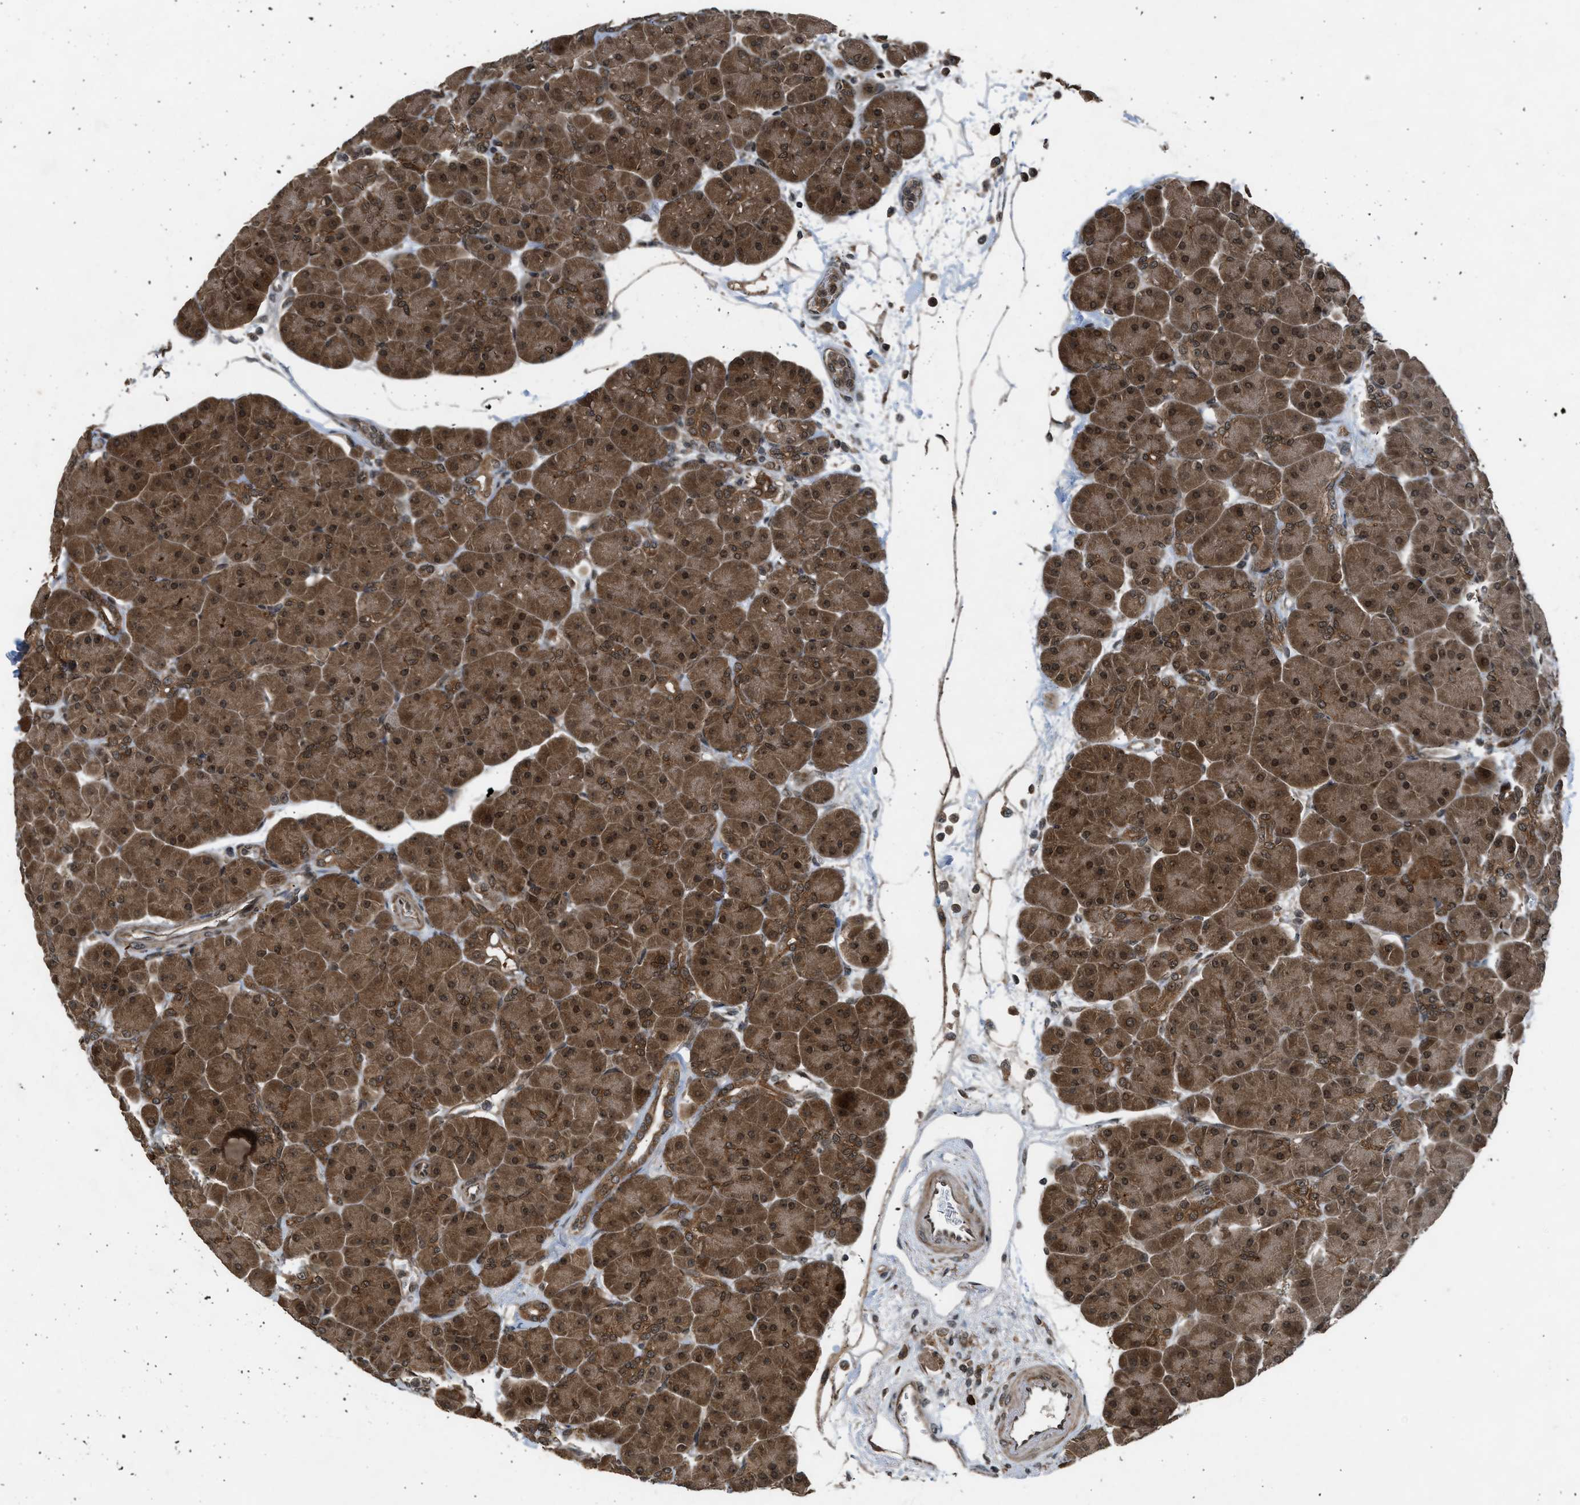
{"staining": {"intensity": "strong", "quantity": ">75%", "location": "cytoplasmic/membranous,nuclear"}, "tissue": "pancreas", "cell_type": "Exocrine glandular cells", "image_type": "normal", "snomed": [{"axis": "morphology", "description": "Normal tissue, NOS"}, {"axis": "topography", "description": "Pancreas"}], "caption": "The photomicrograph reveals a brown stain indicating the presence of a protein in the cytoplasmic/membranous,nuclear of exocrine glandular cells in pancreas.", "gene": "TXNL1", "patient": {"sex": "male", "age": 66}}